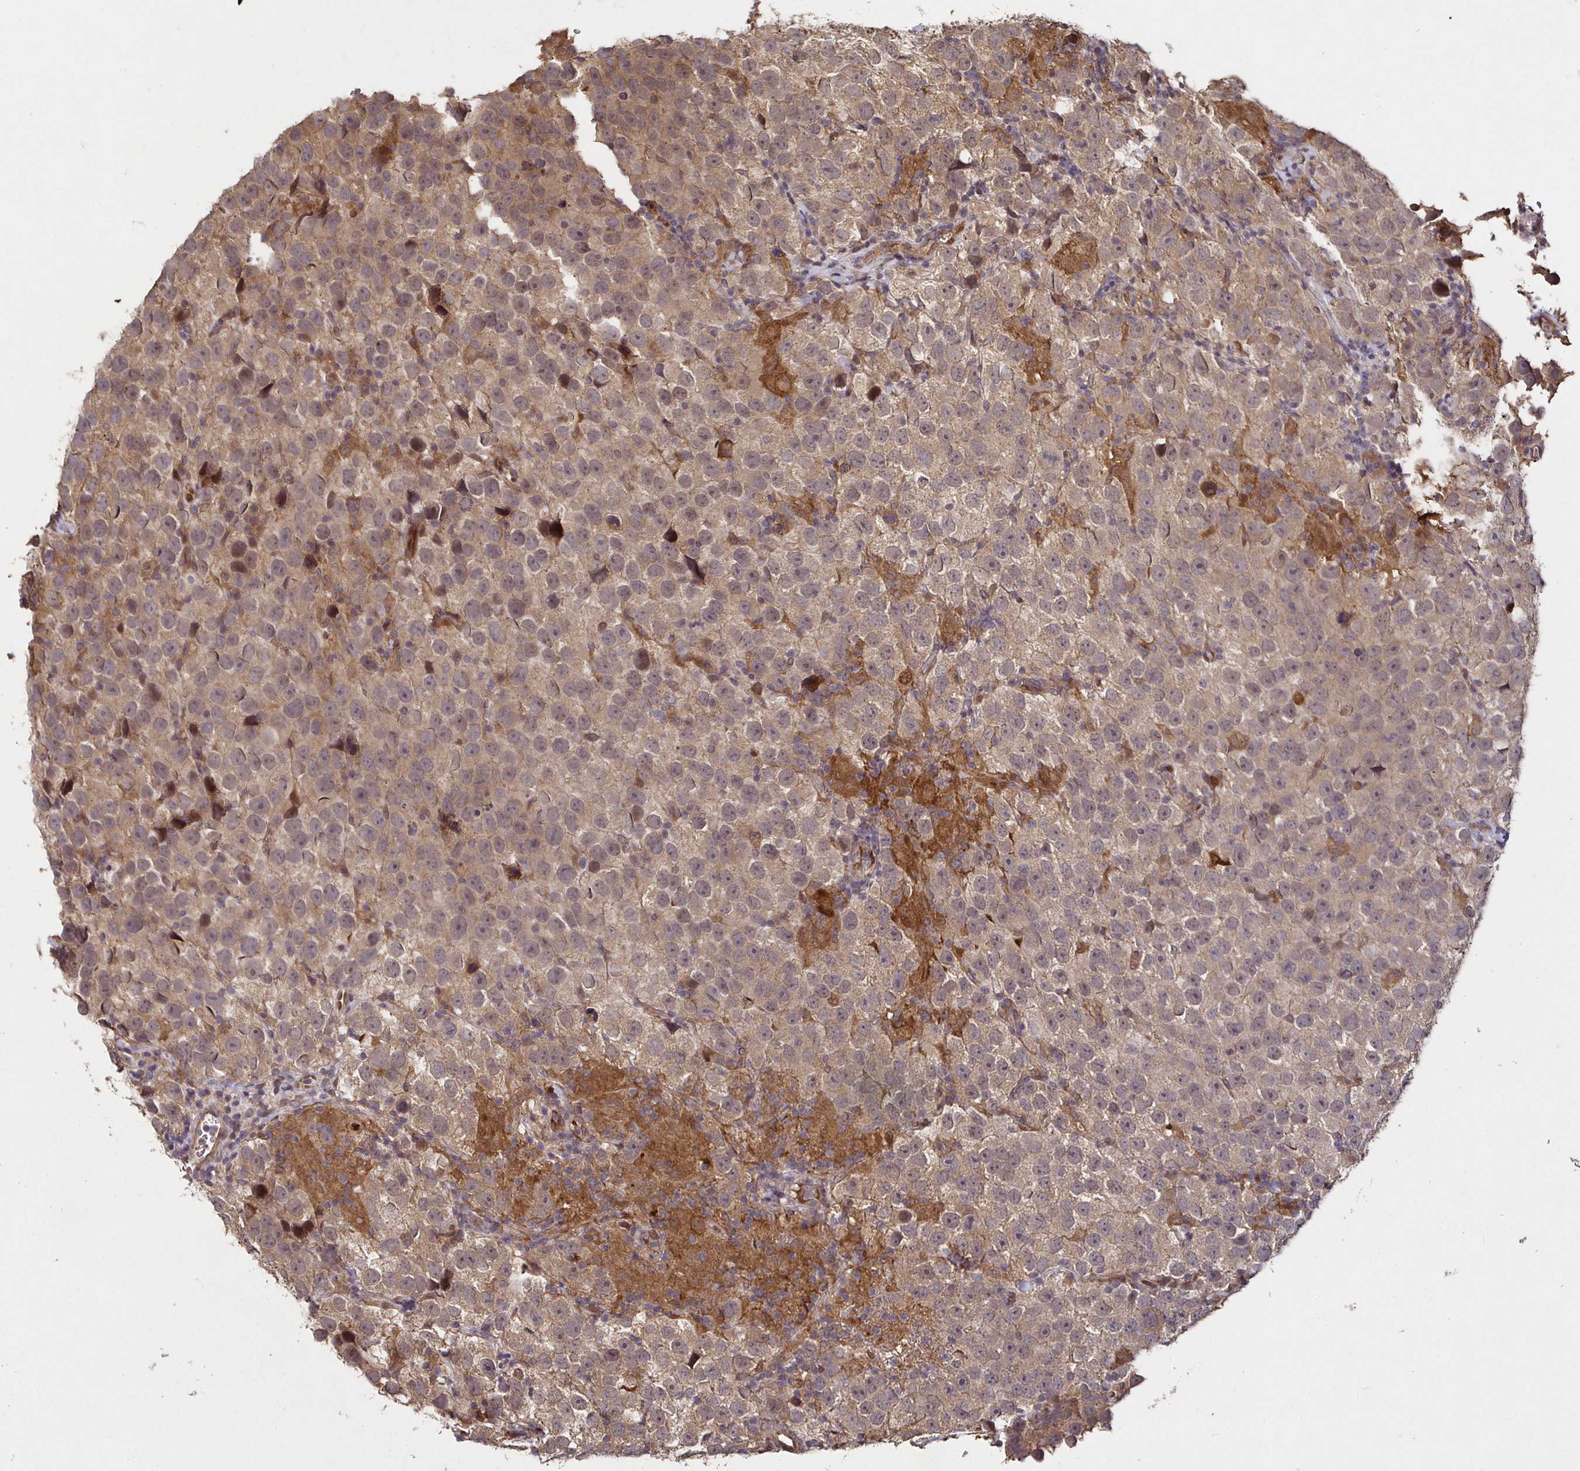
{"staining": {"intensity": "weak", "quantity": ">75%", "location": "cytoplasmic/membranous"}, "tissue": "testis cancer", "cell_type": "Tumor cells", "image_type": "cancer", "snomed": [{"axis": "morphology", "description": "Seminoma, NOS"}, {"axis": "topography", "description": "Testis"}], "caption": "Immunohistochemical staining of human seminoma (testis) displays low levels of weak cytoplasmic/membranous positivity in about >75% of tumor cells.", "gene": "SMYD3", "patient": {"sex": "male", "age": 26}}